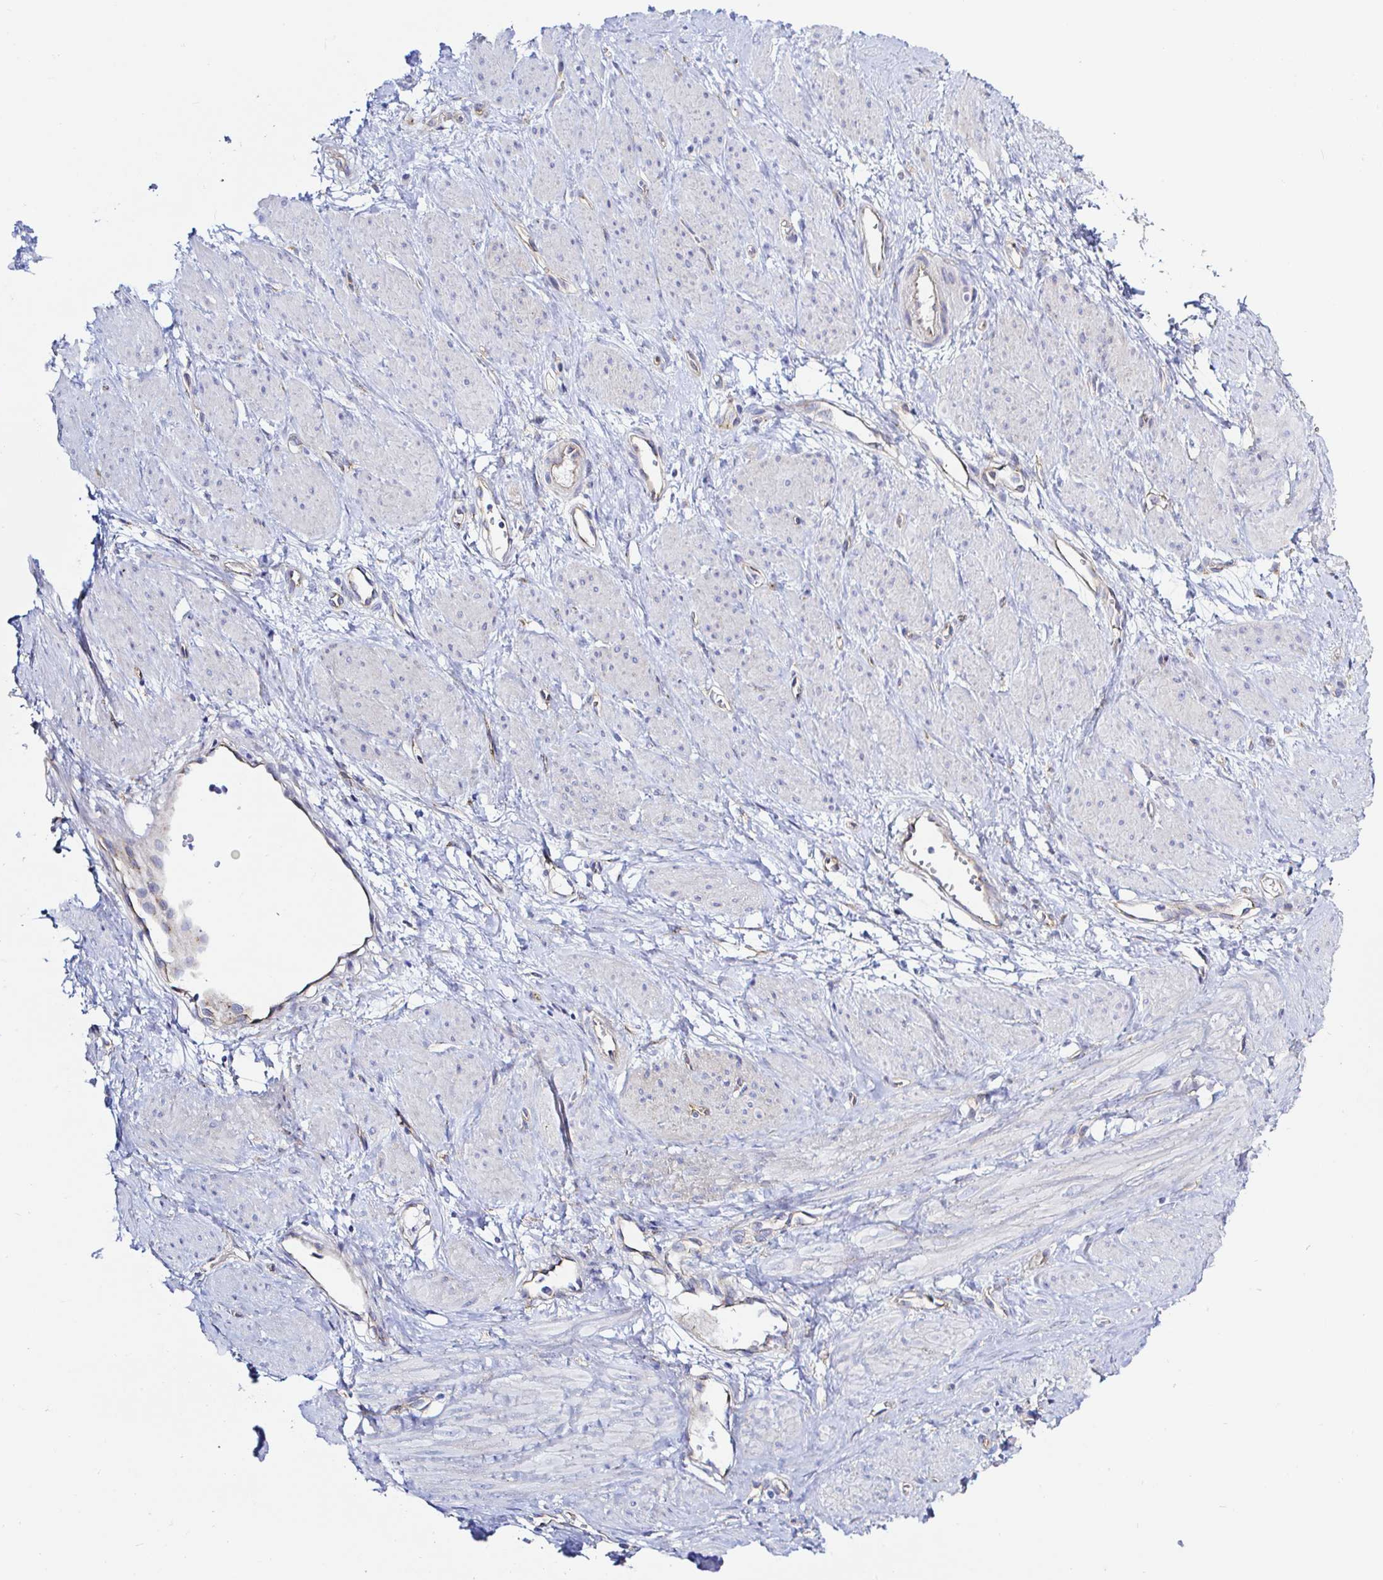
{"staining": {"intensity": "negative", "quantity": "none", "location": "none"}, "tissue": "smooth muscle", "cell_type": "Smooth muscle cells", "image_type": "normal", "snomed": [{"axis": "morphology", "description": "Normal tissue, NOS"}, {"axis": "topography", "description": "Smooth muscle"}, {"axis": "topography", "description": "Uterus"}], "caption": "IHC image of normal human smooth muscle stained for a protein (brown), which displays no staining in smooth muscle cells. The staining is performed using DAB brown chromogen with nuclei counter-stained in using hematoxylin.", "gene": "ARL4D", "patient": {"sex": "female", "age": 39}}